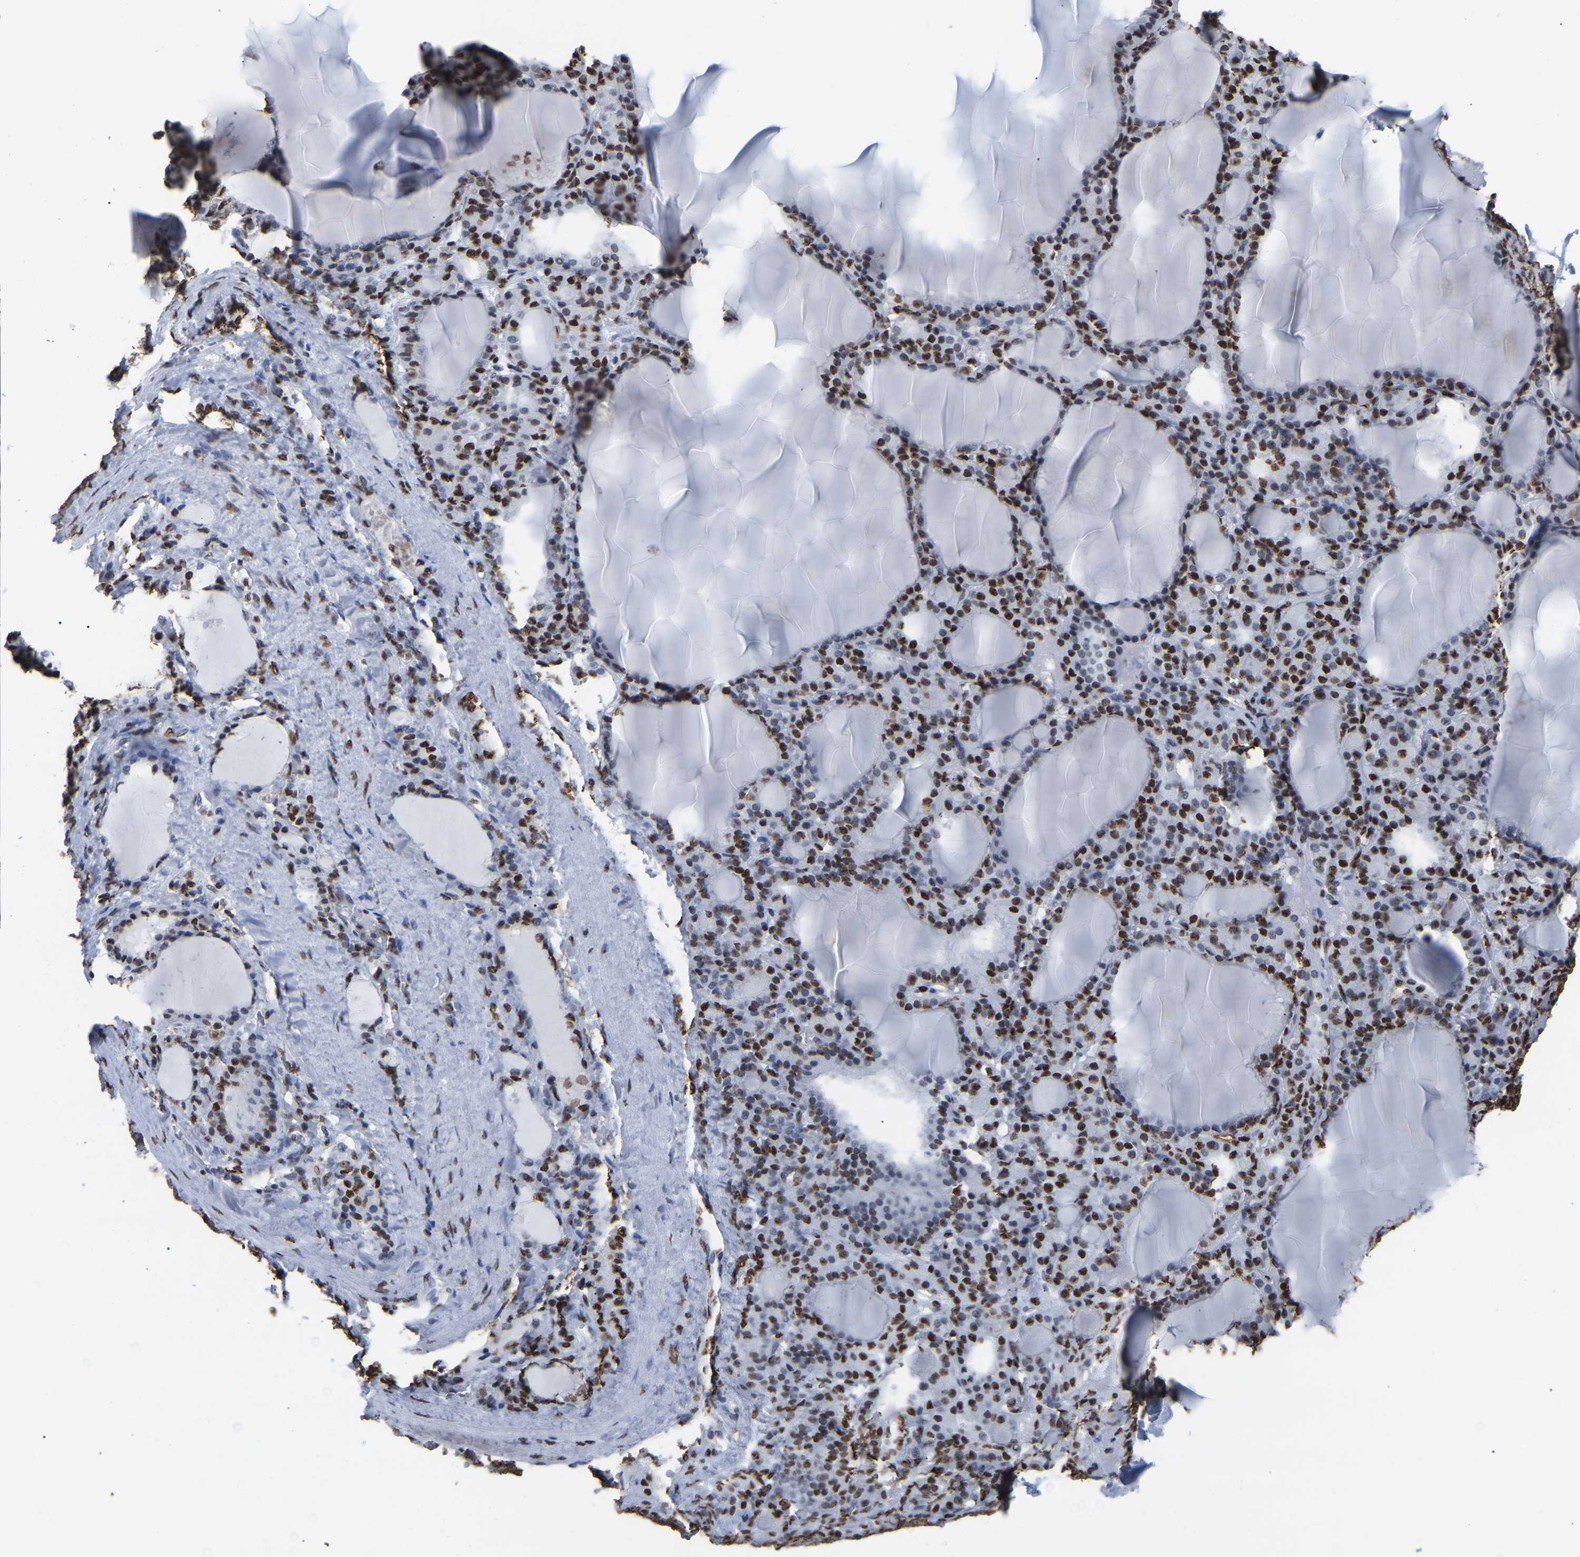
{"staining": {"intensity": "moderate", "quantity": ">75%", "location": "nuclear"}, "tissue": "thyroid gland", "cell_type": "Glandular cells", "image_type": "normal", "snomed": [{"axis": "morphology", "description": "Normal tissue, NOS"}, {"axis": "topography", "description": "Thyroid gland"}], "caption": "A high-resolution image shows immunohistochemistry (IHC) staining of normal thyroid gland, which exhibits moderate nuclear staining in approximately >75% of glandular cells.", "gene": "RBL2", "patient": {"sex": "female", "age": 28}}